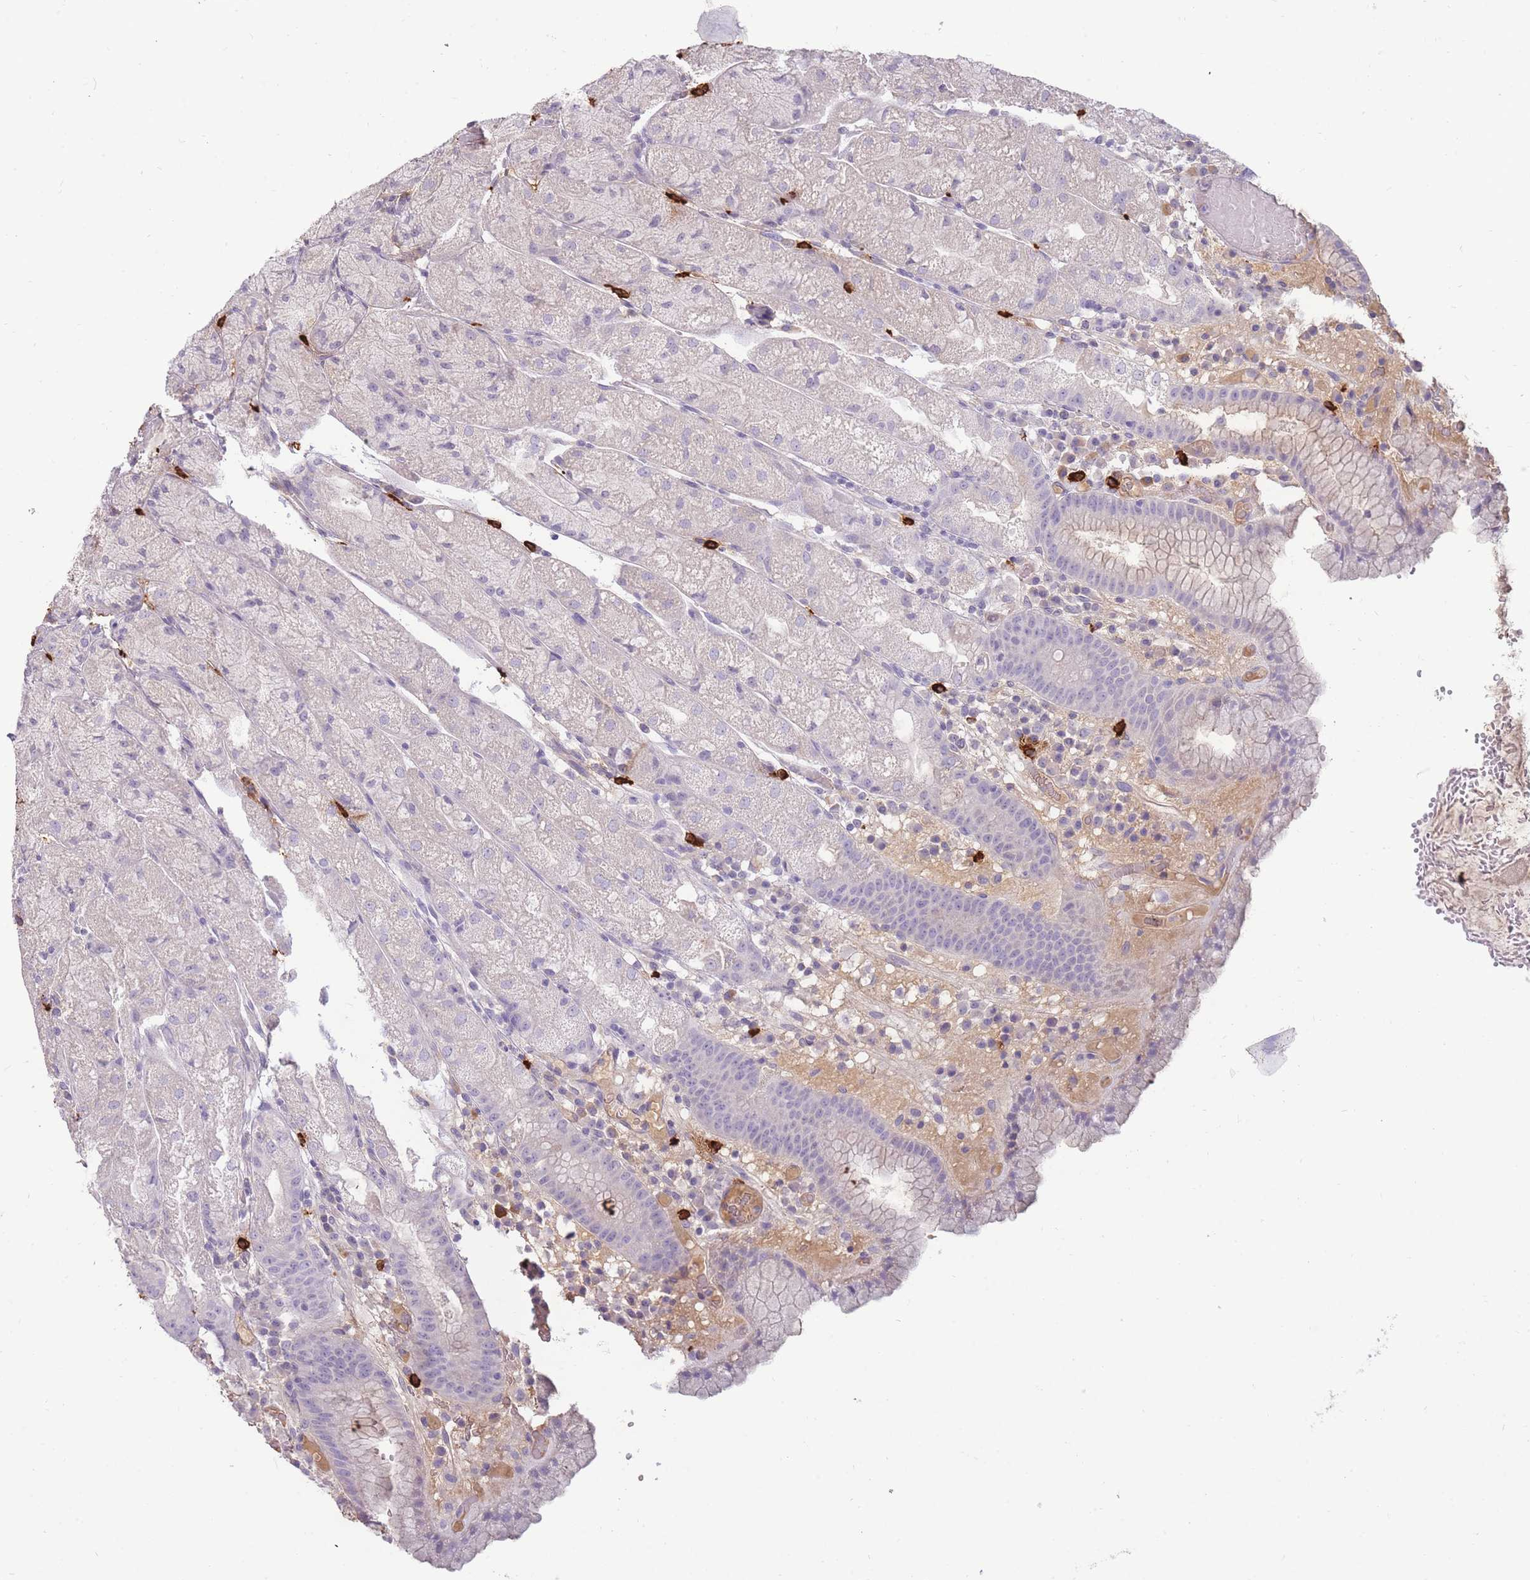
{"staining": {"intensity": "negative", "quantity": "none", "location": "none"}, "tissue": "stomach", "cell_type": "Glandular cells", "image_type": "normal", "snomed": [{"axis": "morphology", "description": "Normal tissue, NOS"}, {"axis": "topography", "description": "Stomach, upper"}], "caption": "Immunohistochemical staining of benign human stomach shows no significant expression in glandular cells. (Brightfield microscopy of DAB (3,3'-diaminobenzidine) immunohistochemistry at high magnification).", "gene": "TPSD1", "patient": {"sex": "male", "age": 52}}